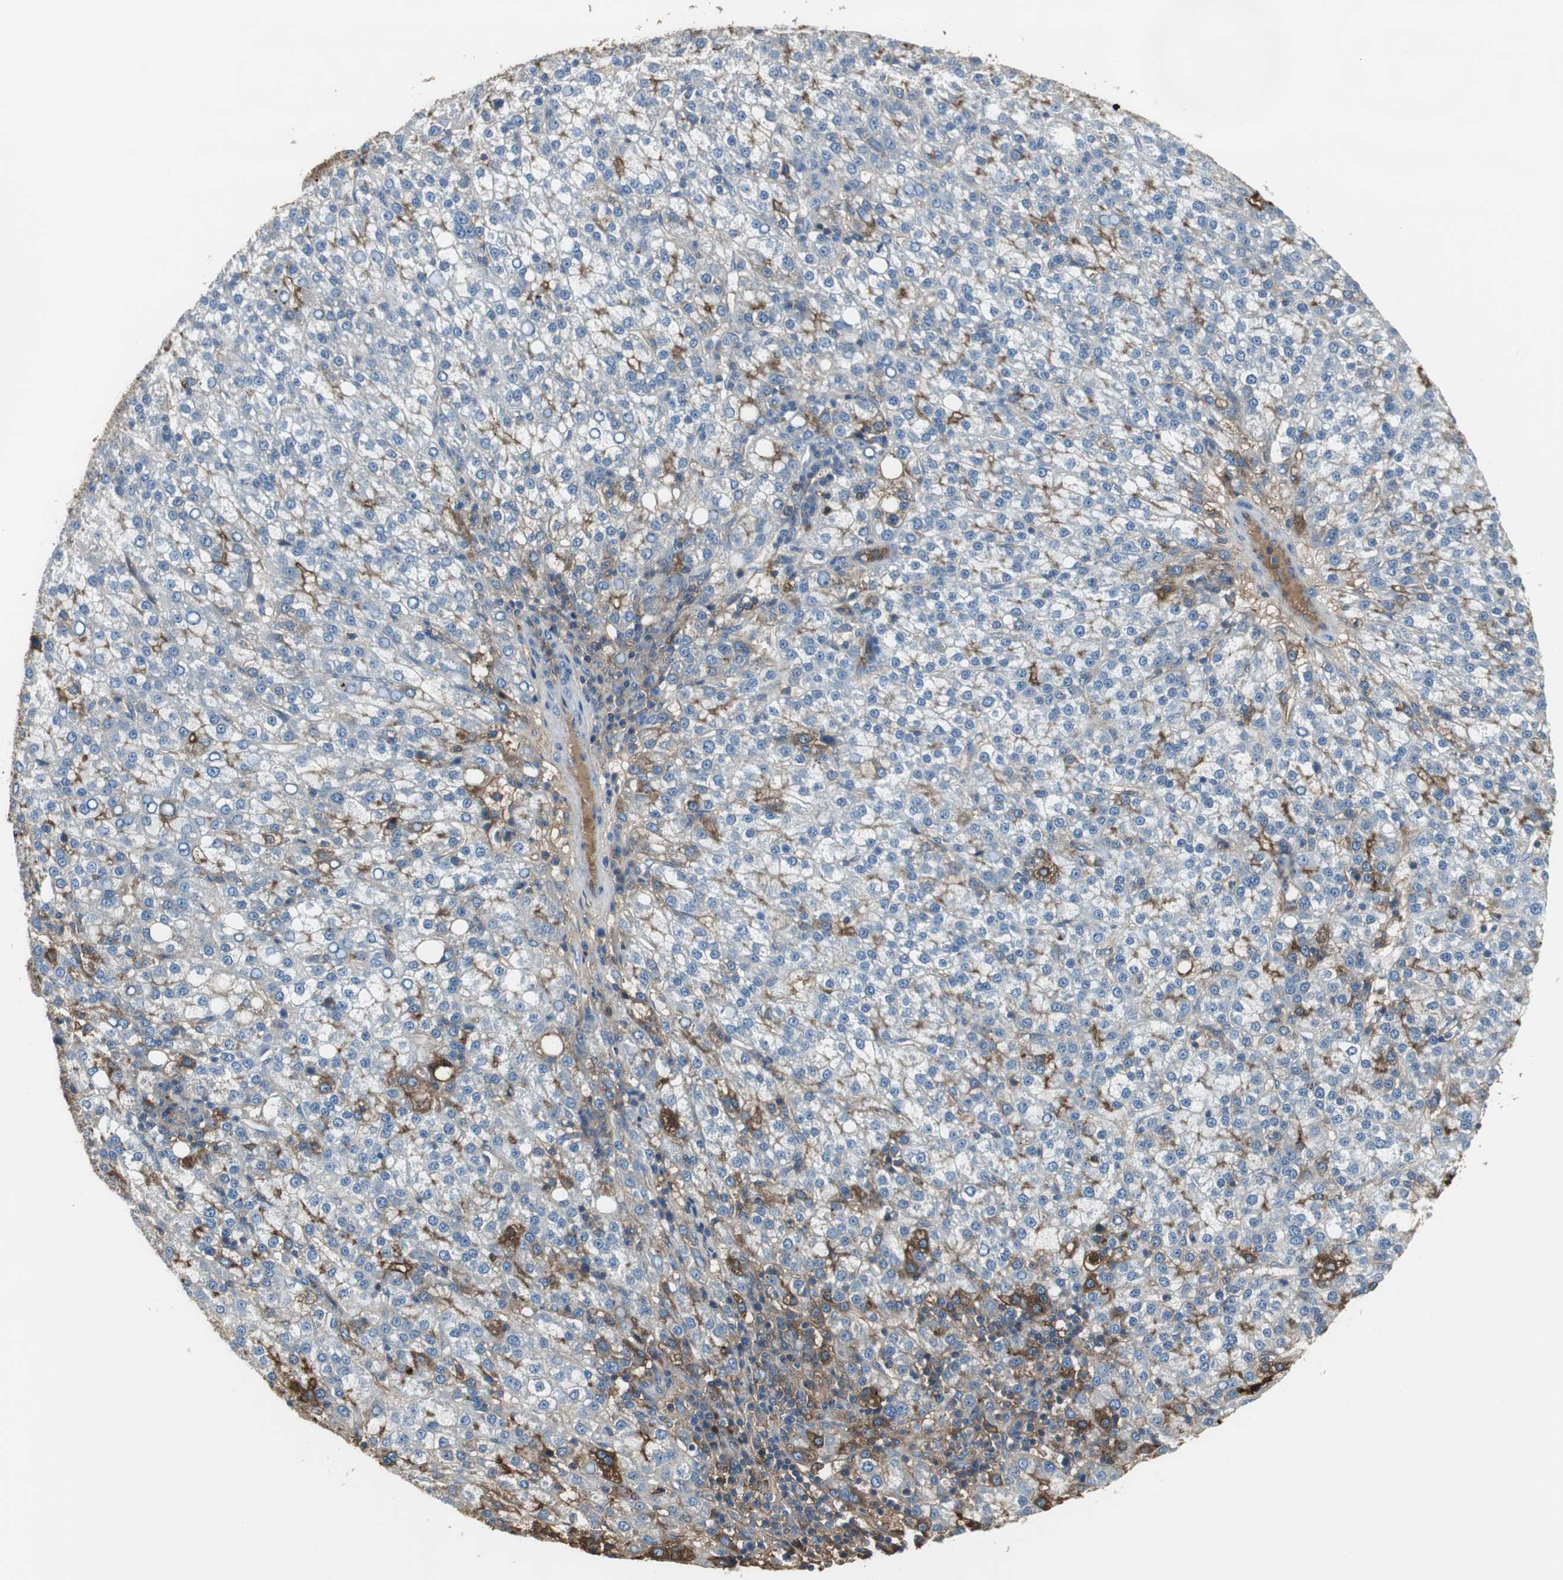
{"staining": {"intensity": "moderate", "quantity": "<25%", "location": "cytoplasmic/membranous"}, "tissue": "liver cancer", "cell_type": "Tumor cells", "image_type": "cancer", "snomed": [{"axis": "morphology", "description": "Carcinoma, Hepatocellular, NOS"}, {"axis": "topography", "description": "Liver"}], "caption": "Immunohistochemical staining of liver cancer (hepatocellular carcinoma) shows low levels of moderate cytoplasmic/membranous protein expression in approximately <25% of tumor cells. Nuclei are stained in blue.", "gene": "IGHA1", "patient": {"sex": "female", "age": 58}}